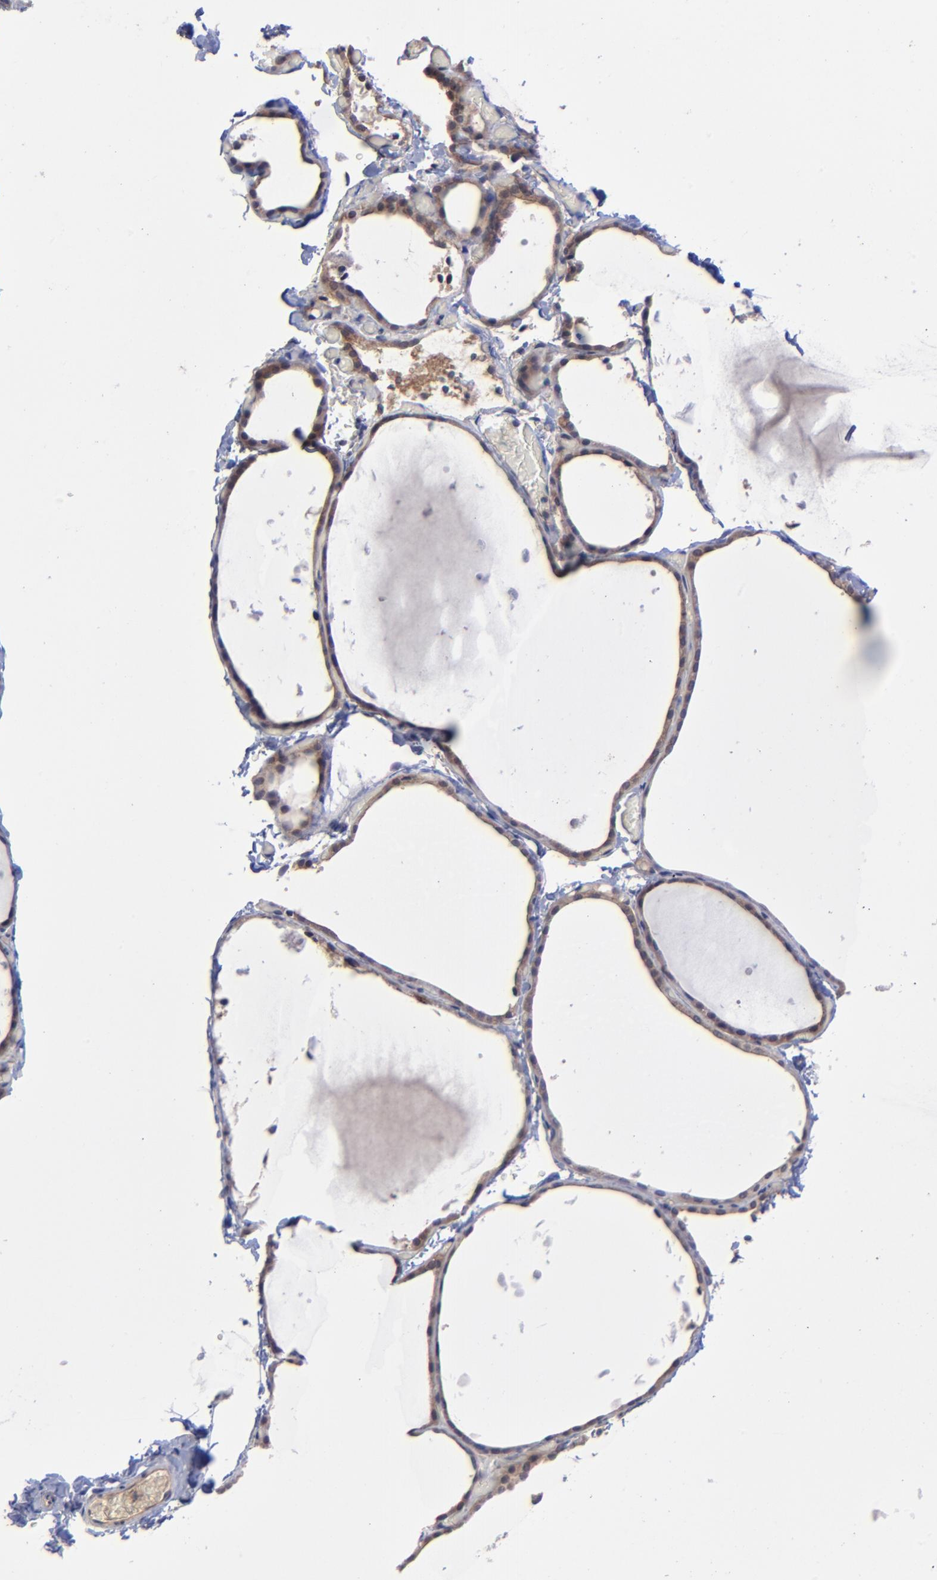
{"staining": {"intensity": "moderate", "quantity": ">75%", "location": "cytoplasmic/membranous"}, "tissue": "thyroid gland", "cell_type": "Glandular cells", "image_type": "normal", "snomed": [{"axis": "morphology", "description": "Normal tissue, NOS"}, {"axis": "topography", "description": "Thyroid gland"}], "caption": "An immunohistochemistry micrograph of normal tissue is shown. Protein staining in brown highlights moderate cytoplasmic/membranous positivity in thyroid gland within glandular cells.", "gene": "ZNF780A", "patient": {"sex": "female", "age": 22}}